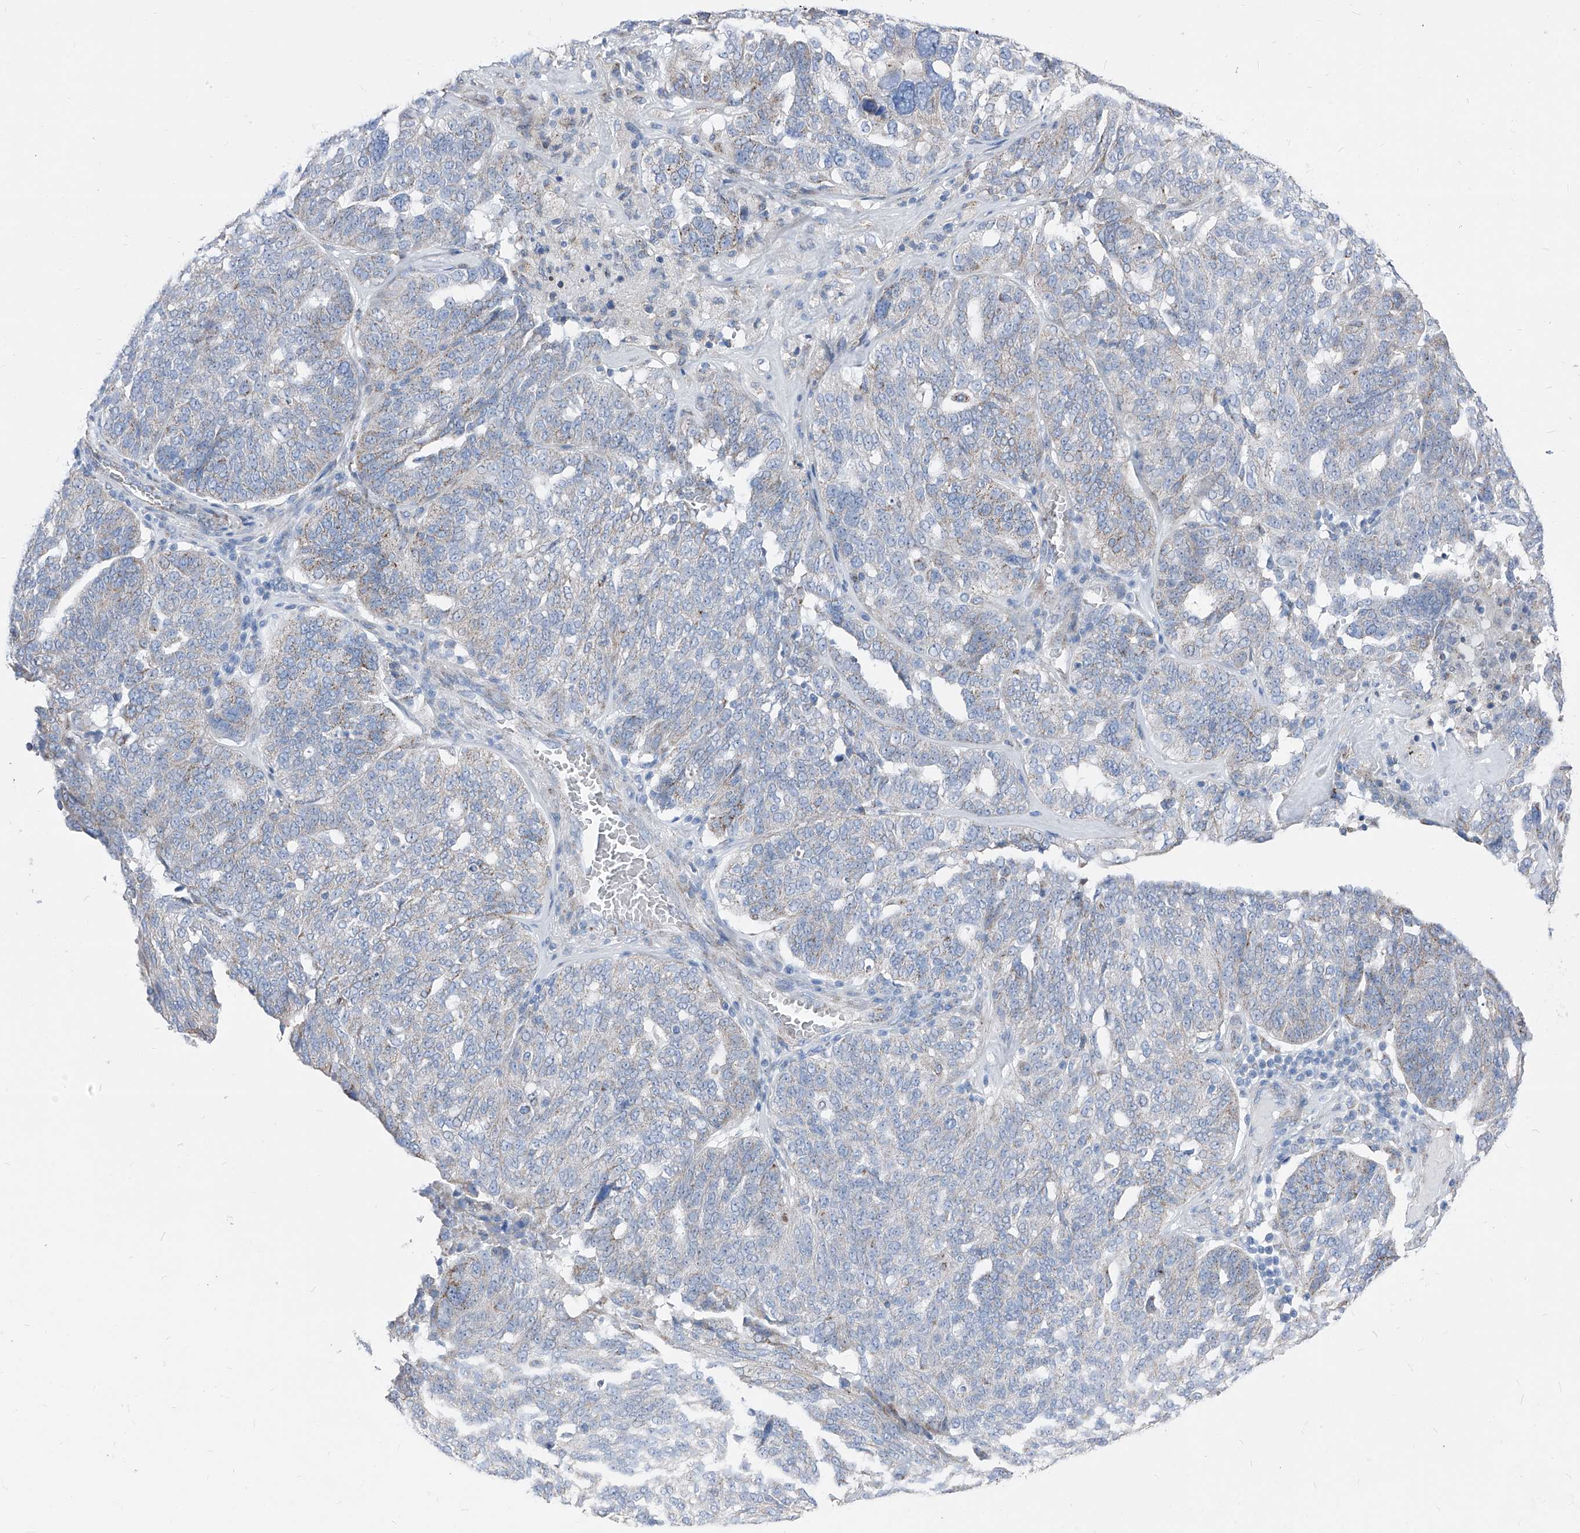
{"staining": {"intensity": "weak", "quantity": "<25%", "location": "cytoplasmic/membranous"}, "tissue": "ovarian cancer", "cell_type": "Tumor cells", "image_type": "cancer", "snomed": [{"axis": "morphology", "description": "Cystadenocarcinoma, serous, NOS"}, {"axis": "topography", "description": "Ovary"}], "caption": "Protein analysis of ovarian cancer demonstrates no significant positivity in tumor cells.", "gene": "AGPS", "patient": {"sex": "female", "age": 59}}